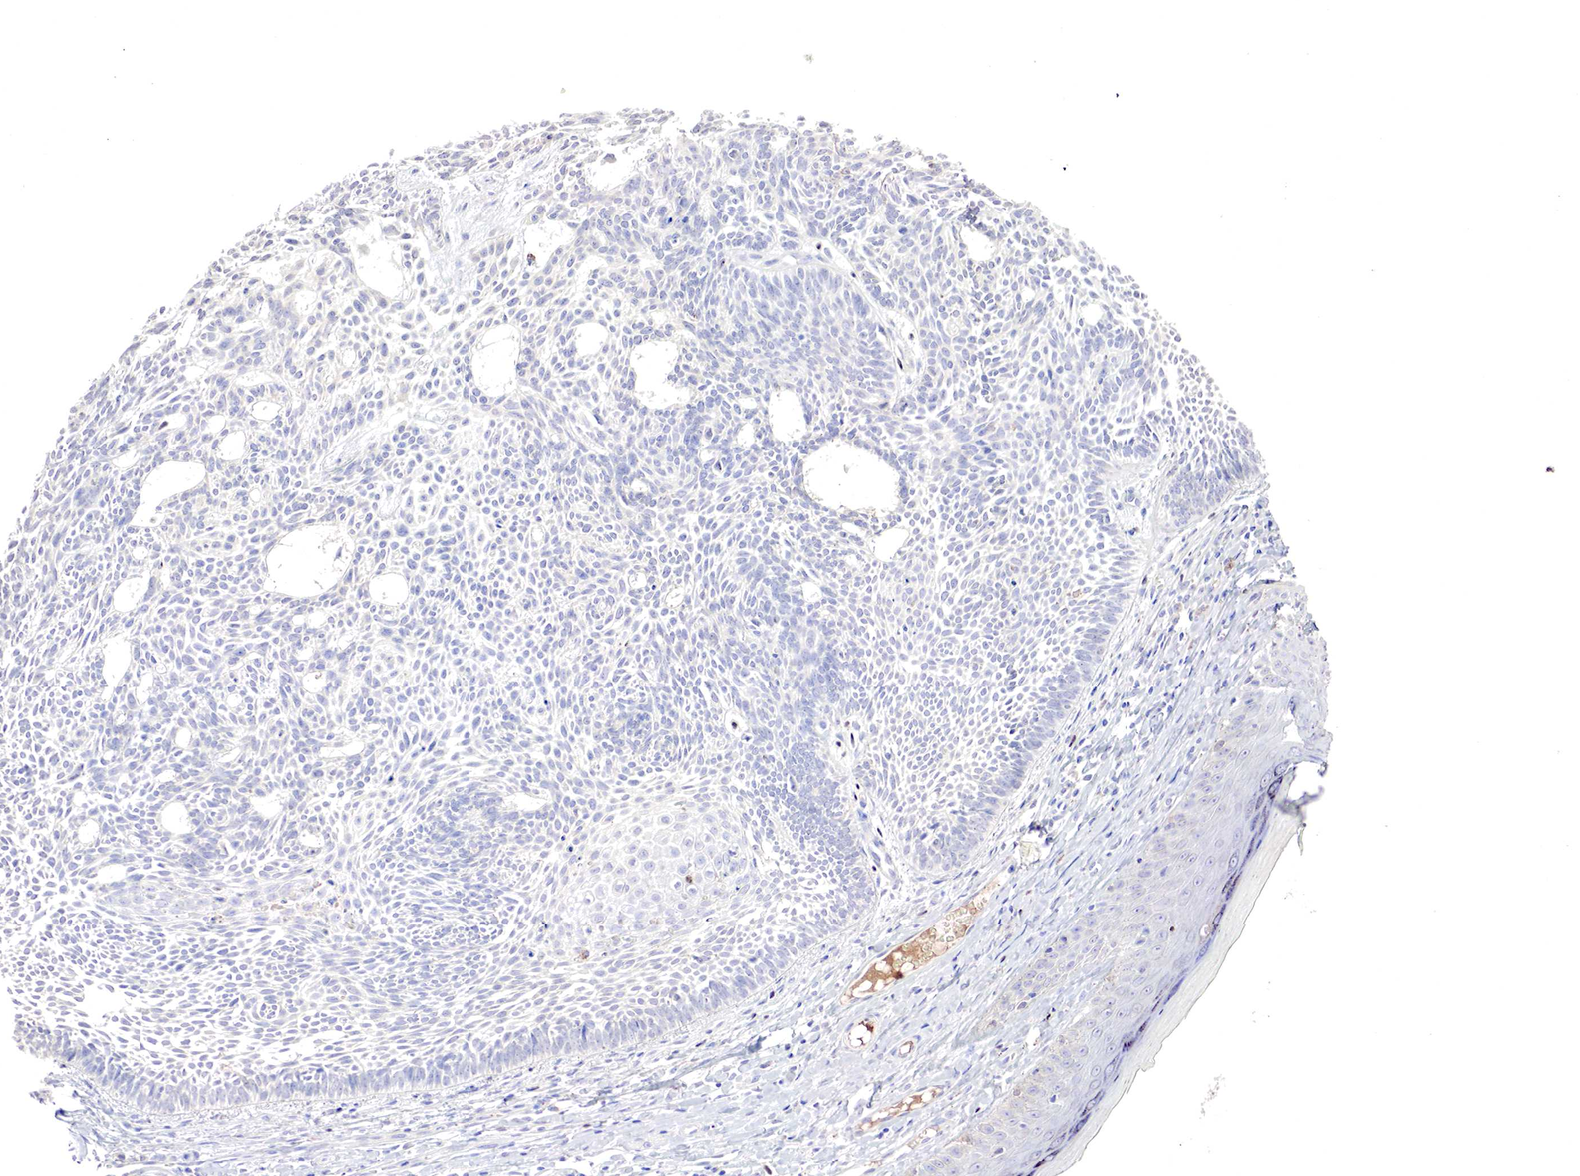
{"staining": {"intensity": "negative", "quantity": "none", "location": "none"}, "tissue": "skin cancer", "cell_type": "Tumor cells", "image_type": "cancer", "snomed": [{"axis": "morphology", "description": "Basal cell carcinoma"}, {"axis": "topography", "description": "Skin"}], "caption": "Tumor cells show no significant protein positivity in skin cancer.", "gene": "GATA1", "patient": {"sex": "male", "age": 58}}